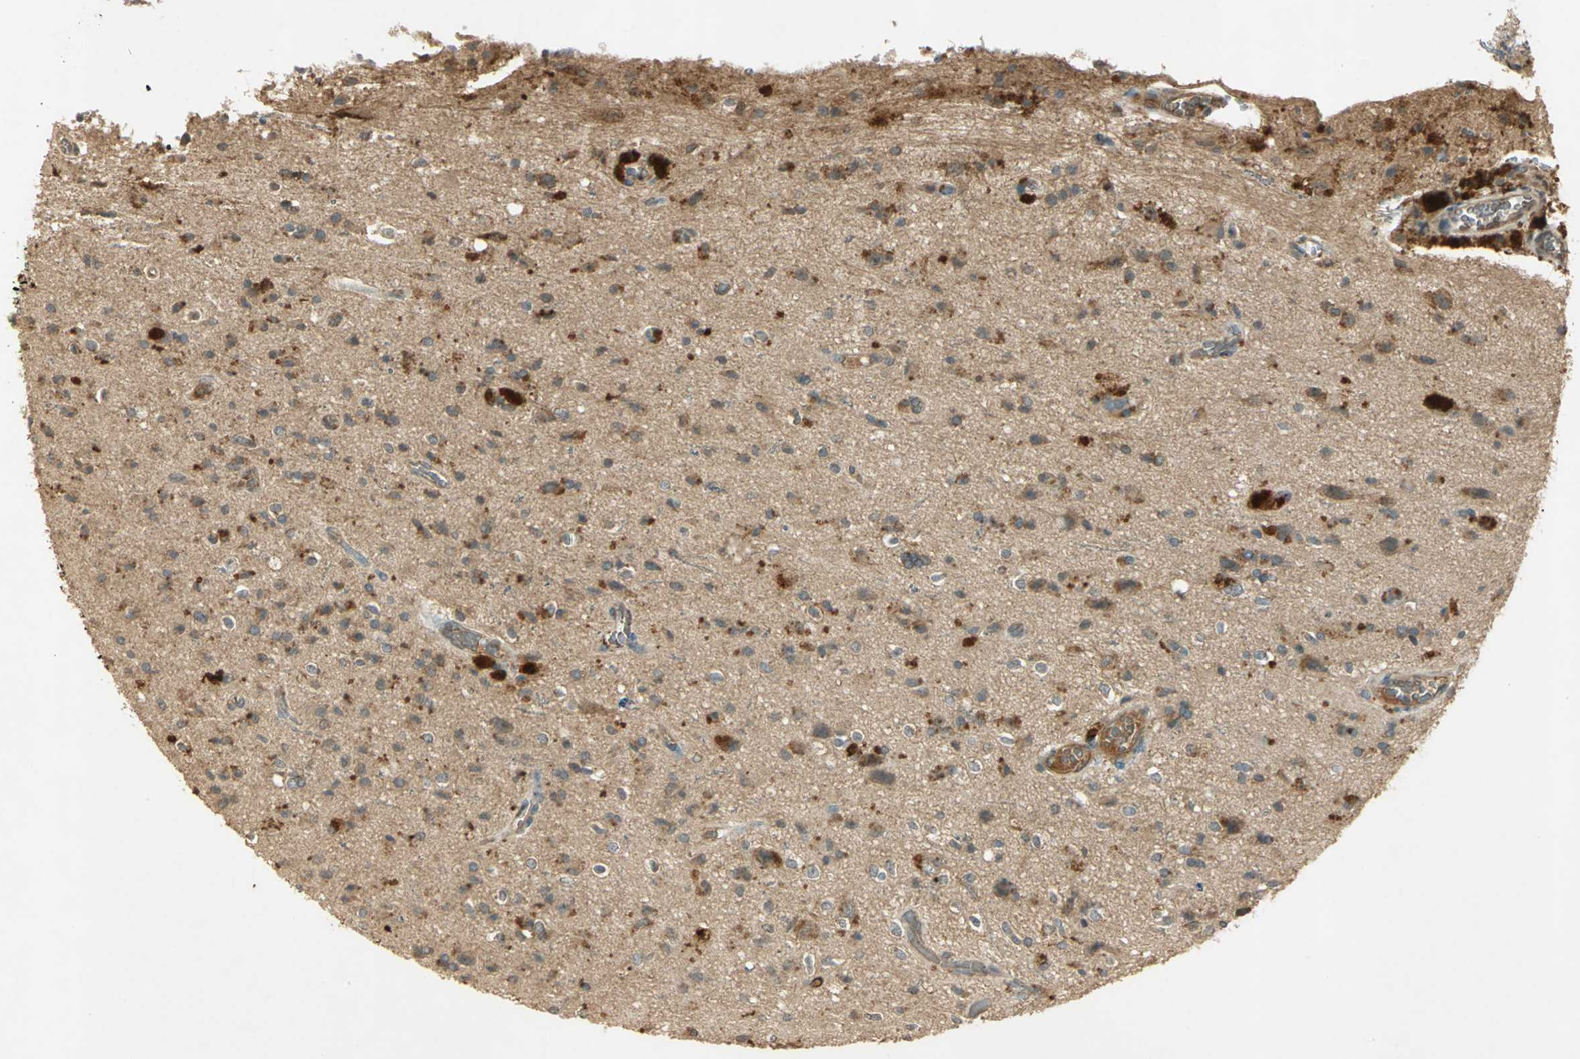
{"staining": {"intensity": "strong", "quantity": "25%-75%", "location": "cytoplasmic/membranous"}, "tissue": "glioma", "cell_type": "Tumor cells", "image_type": "cancer", "snomed": [{"axis": "morphology", "description": "Glioma, malignant, High grade"}, {"axis": "topography", "description": "Brain"}], "caption": "Glioma was stained to show a protein in brown. There is high levels of strong cytoplasmic/membranous positivity in about 25%-75% of tumor cells.", "gene": "KEAP1", "patient": {"sex": "male", "age": 47}}